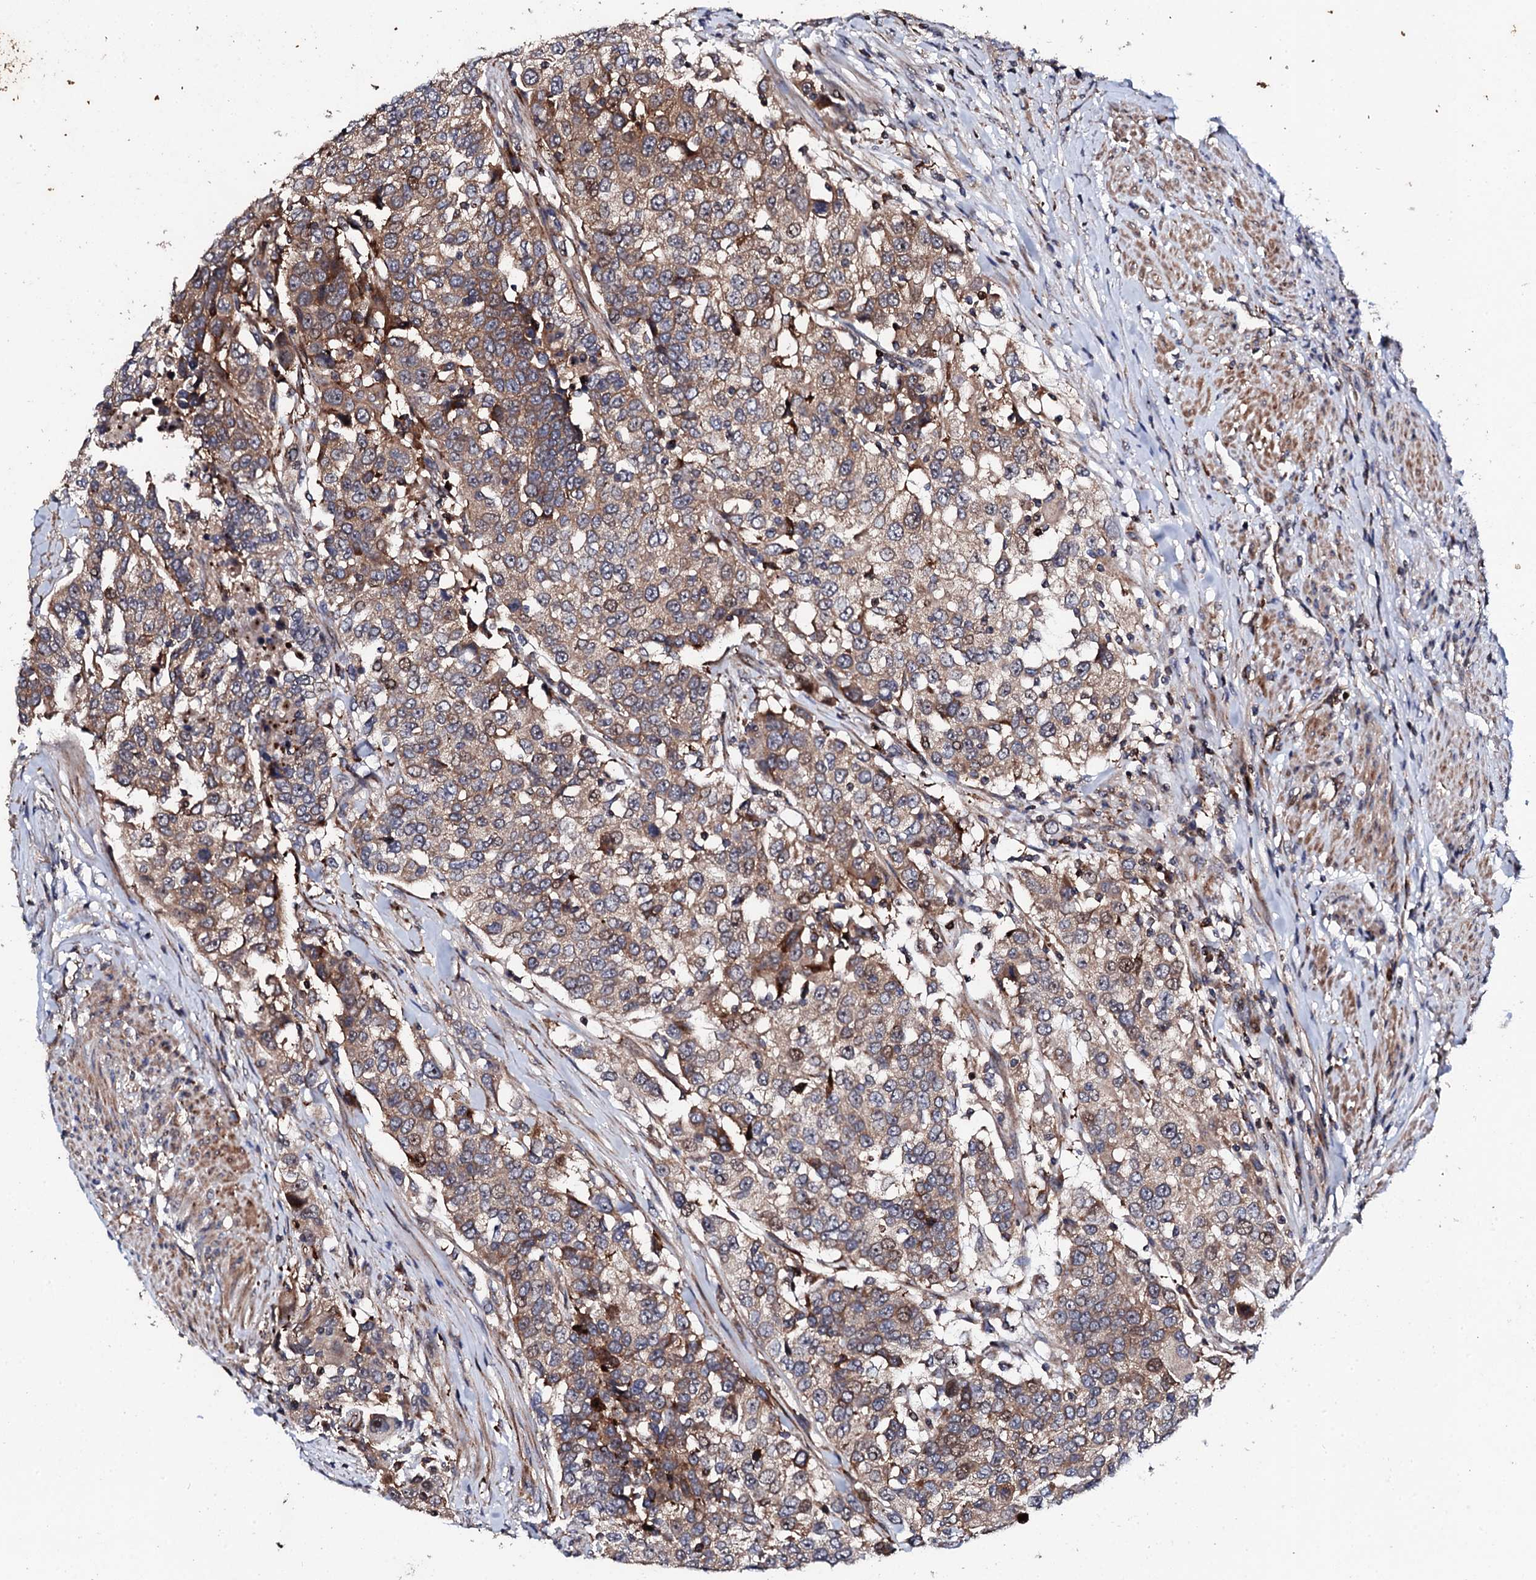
{"staining": {"intensity": "moderate", "quantity": ">75%", "location": "cytoplasmic/membranous"}, "tissue": "urothelial cancer", "cell_type": "Tumor cells", "image_type": "cancer", "snomed": [{"axis": "morphology", "description": "Urothelial carcinoma, High grade"}, {"axis": "topography", "description": "Urinary bladder"}], "caption": "Immunohistochemistry micrograph of urothelial cancer stained for a protein (brown), which exhibits medium levels of moderate cytoplasmic/membranous expression in about >75% of tumor cells.", "gene": "GTPBP4", "patient": {"sex": "female", "age": 80}}